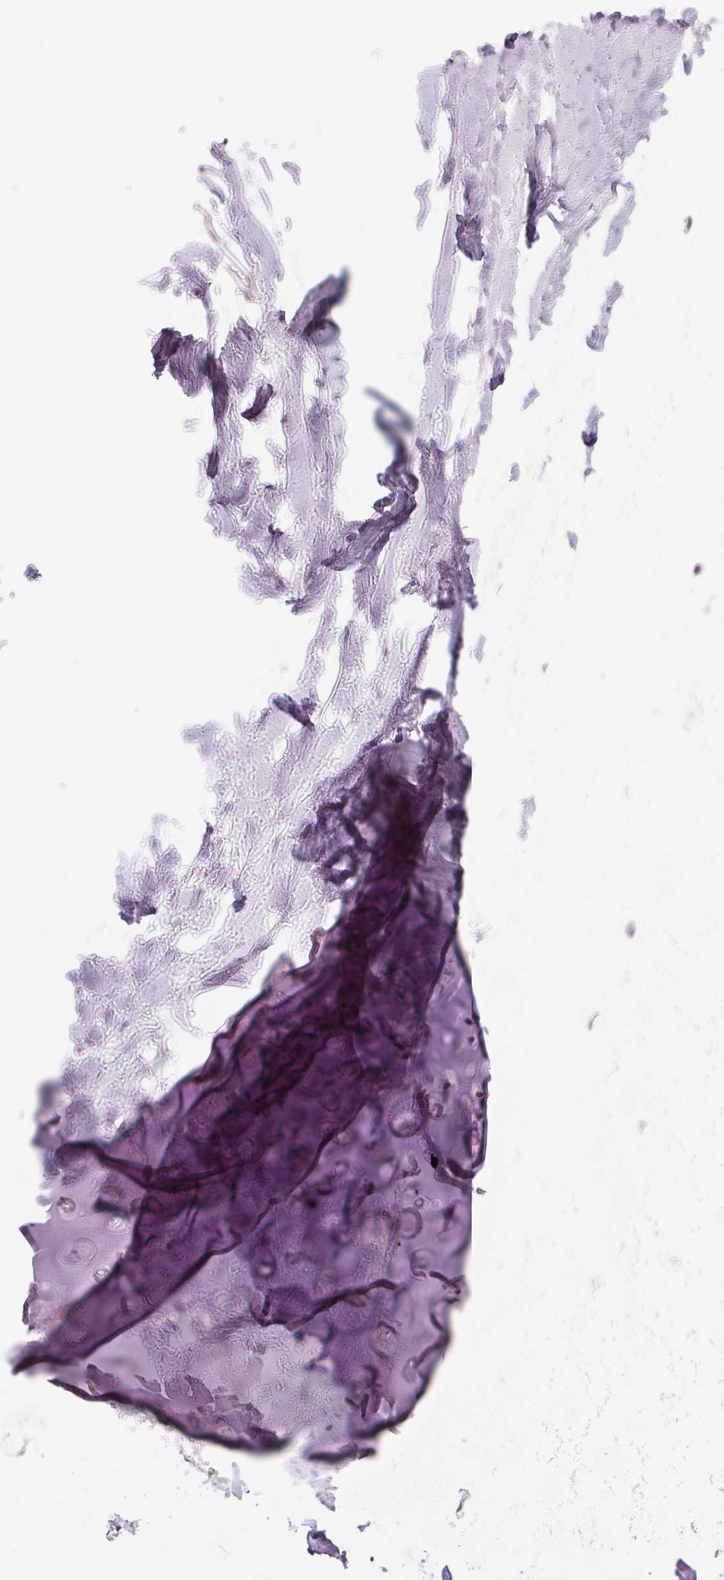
{"staining": {"intensity": "negative", "quantity": "none", "location": "none"}, "tissue": "adipose tissue", "cell_type": "Adipocytes", "image_type": "normal", "snomed": [{"axis": "morphology", "description": "Normal tissue, NOS"}, {"axis": "topography", "description": "Cartilage tissue"}, {"axis": "topography", "description": "Bronchus"}], "caption": "An image of human adipose tissue is negative for staining in adipocytes. (Brightfield microscopy of DAB immunohistochemistry at high magnification).", "gene": "COX6A1", "patient": {"sex": "female", "age": 79}}